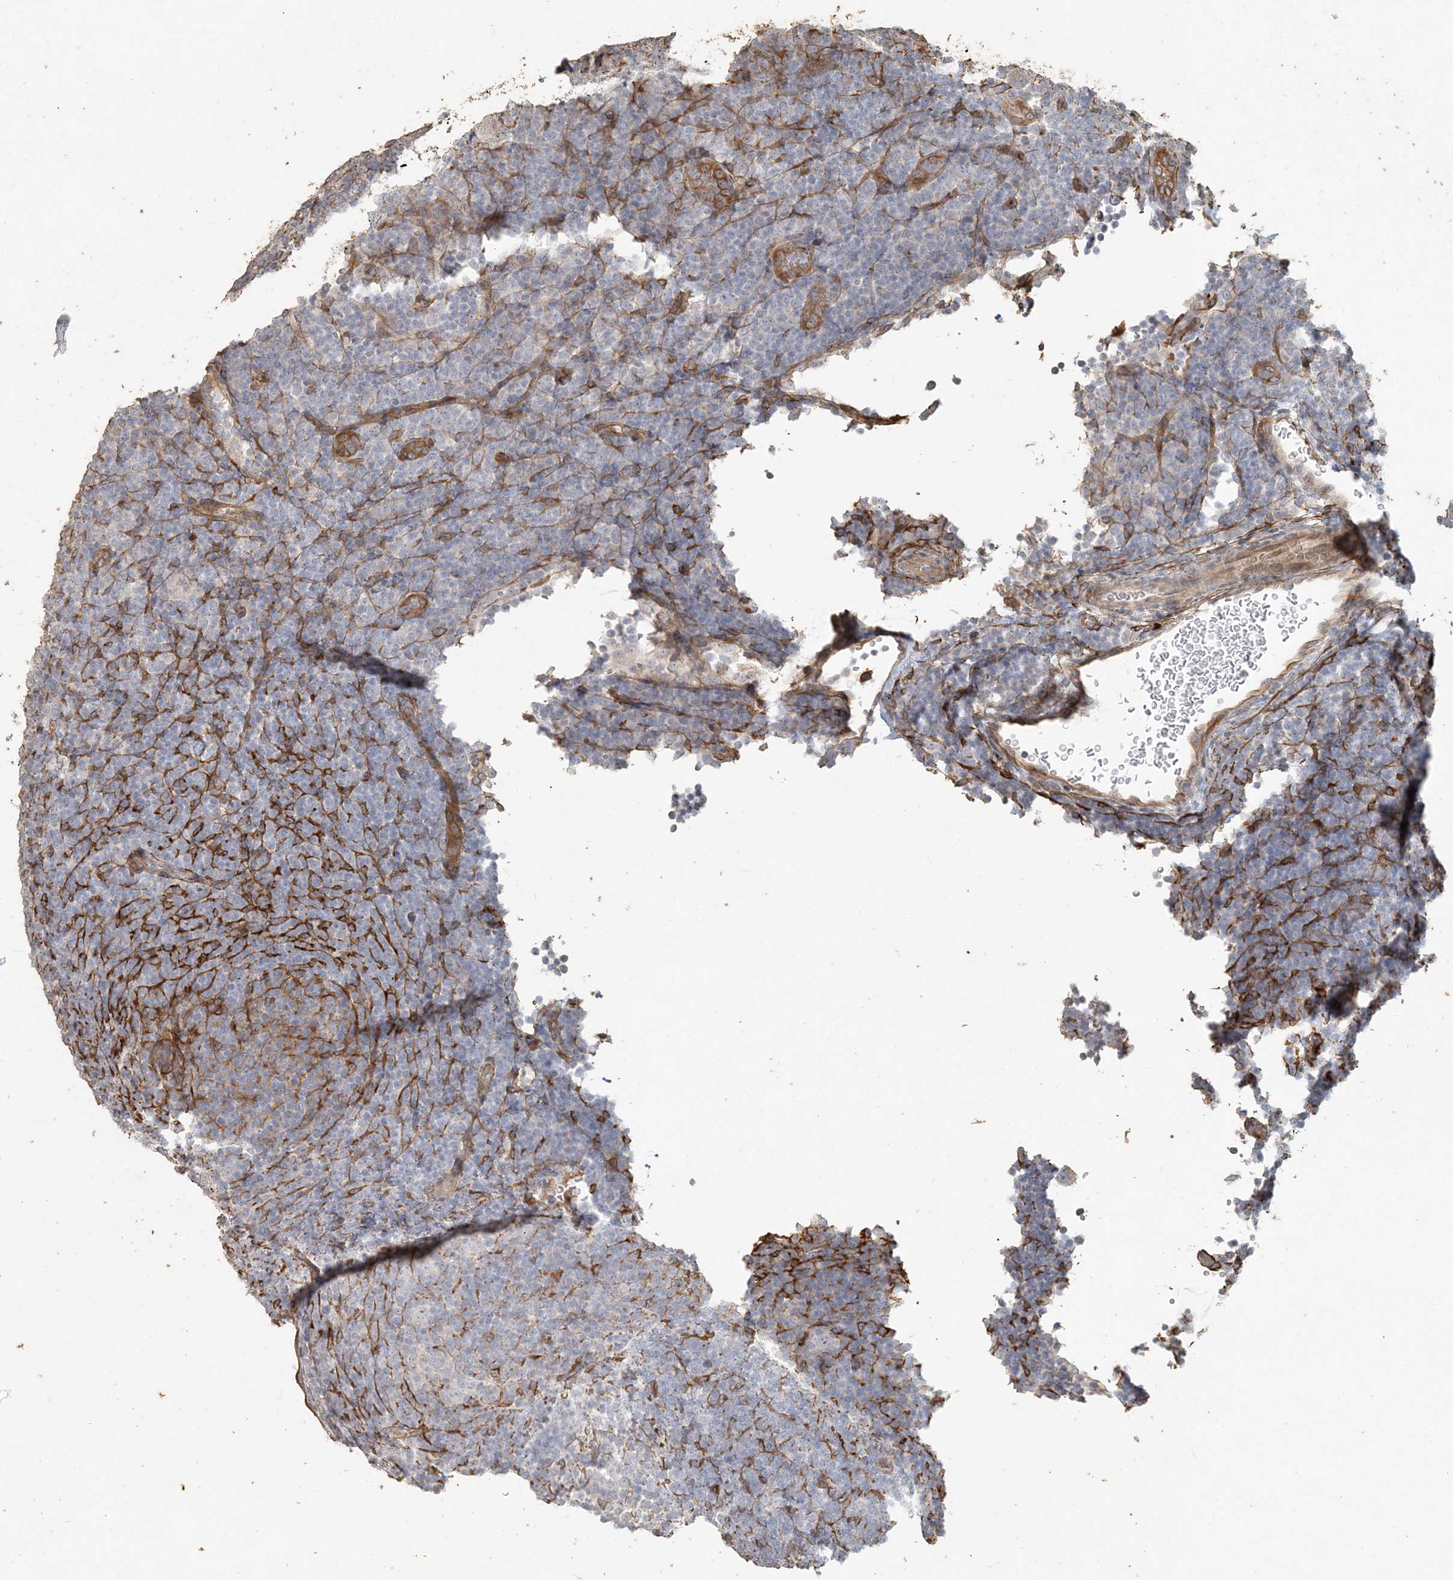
{"staining": {"intensity": "negative", "quantity": "none", "location": "none"}, "tissue": "lymphoma", "cell_type": "Tumor cells", "image_type": "cancer", "snomed": [{"axis": "morphology", "description": "Hodgkin's disease, NOS"}, {"axis": "topography", "description": "Lymph node"}], "caption": "The image exhibits no staining of tumor cells in lymphoma. (IHC, brightfield microscopy, high magnification).", "gene": "RNF145", "patient": {"sex": "female", "age": 57}}